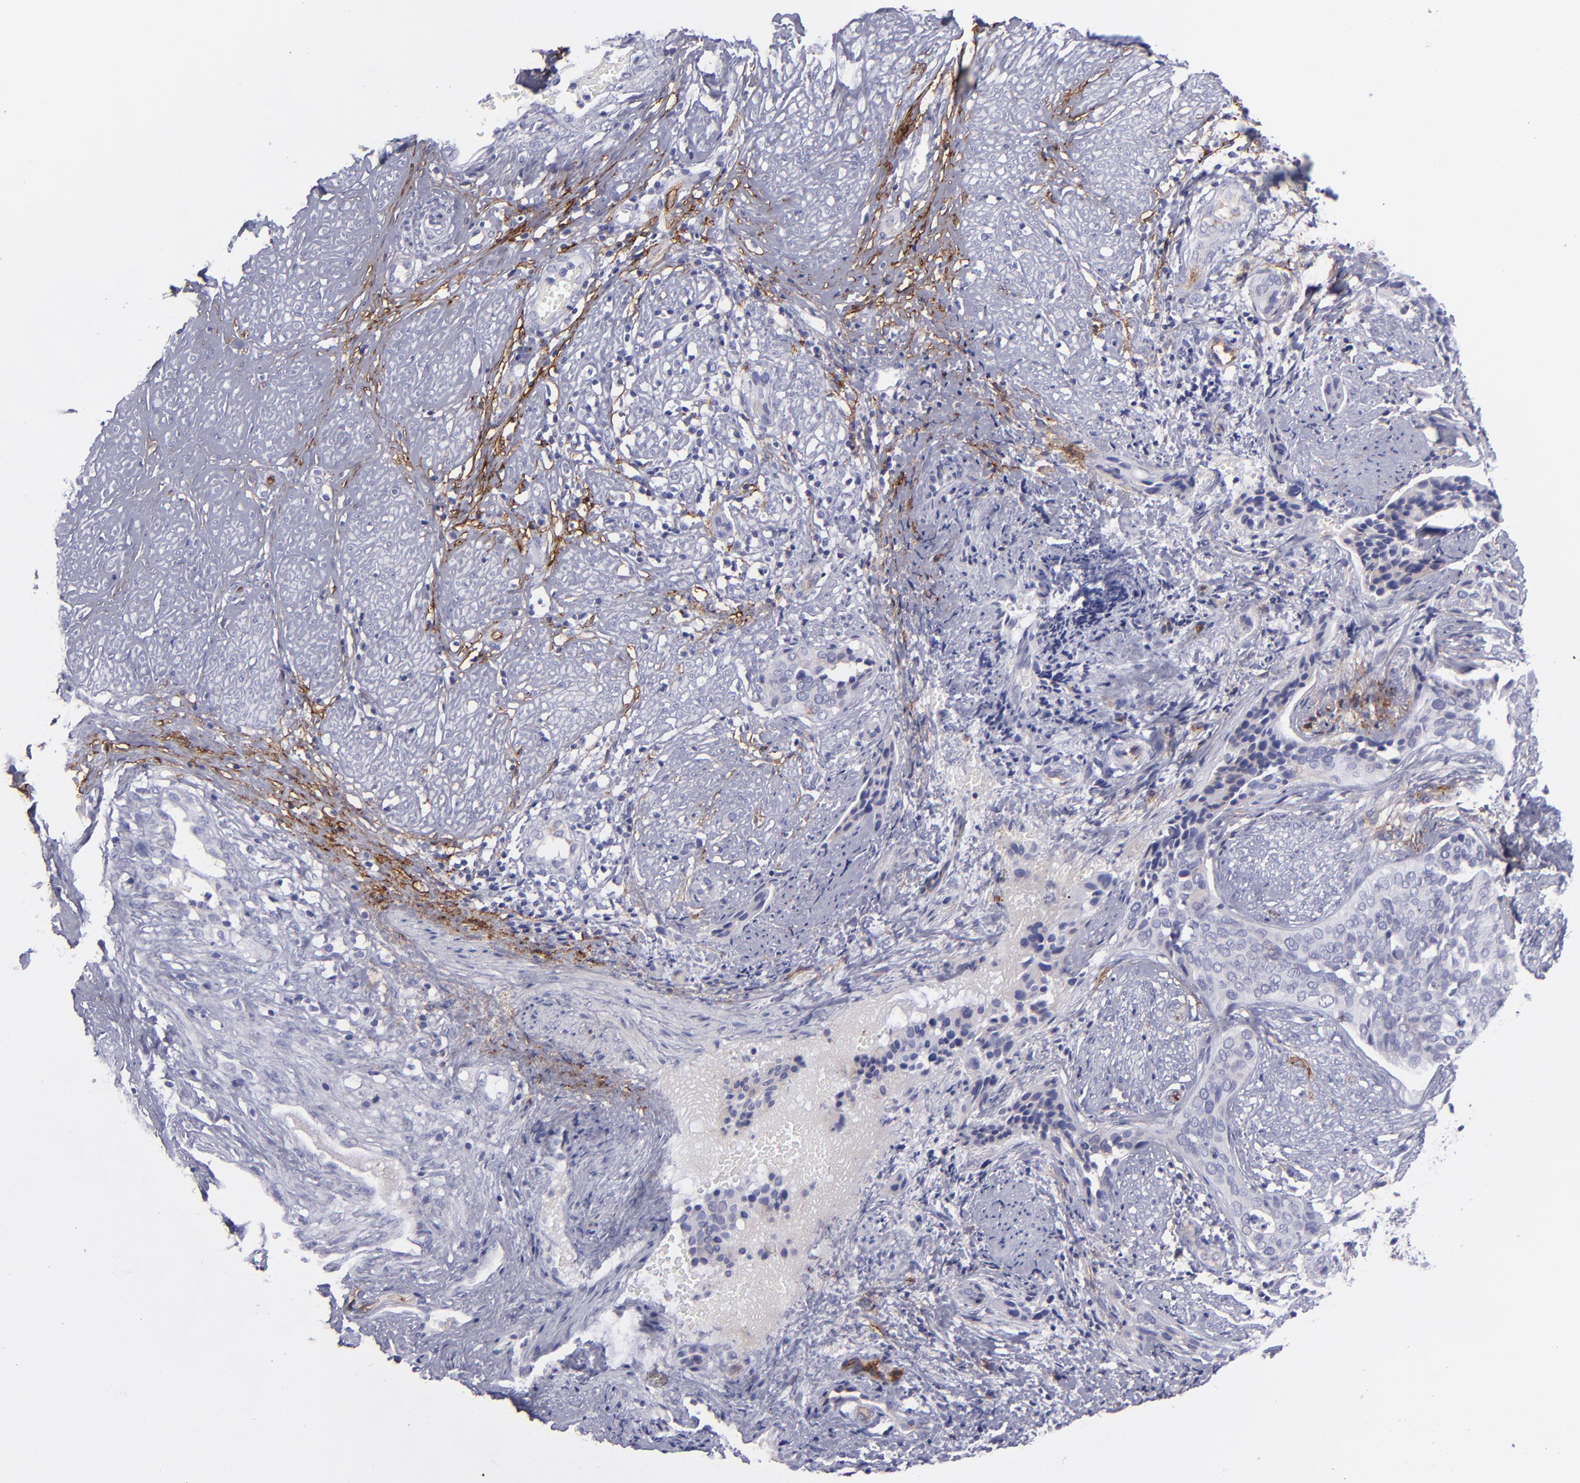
{"staining": {"intensity": "negative", "quantity": "none", "location": "none"}, "tissue": "cervical cancer", "cell_type": "Tumor cells", "image_type": "cancer", "snomed": [{"axis": "morphology", "description": "Squamous cell carcinoma, NOS"}, {"axis": "topography", "description": "Cervix"}], "caption": "Immunohistochemical staining of human squamous cell carcinoma (cervical) displays no significant staining in tumor cells.", "gene": "ACE", "patient": {"sex": "female", "age": 31}}